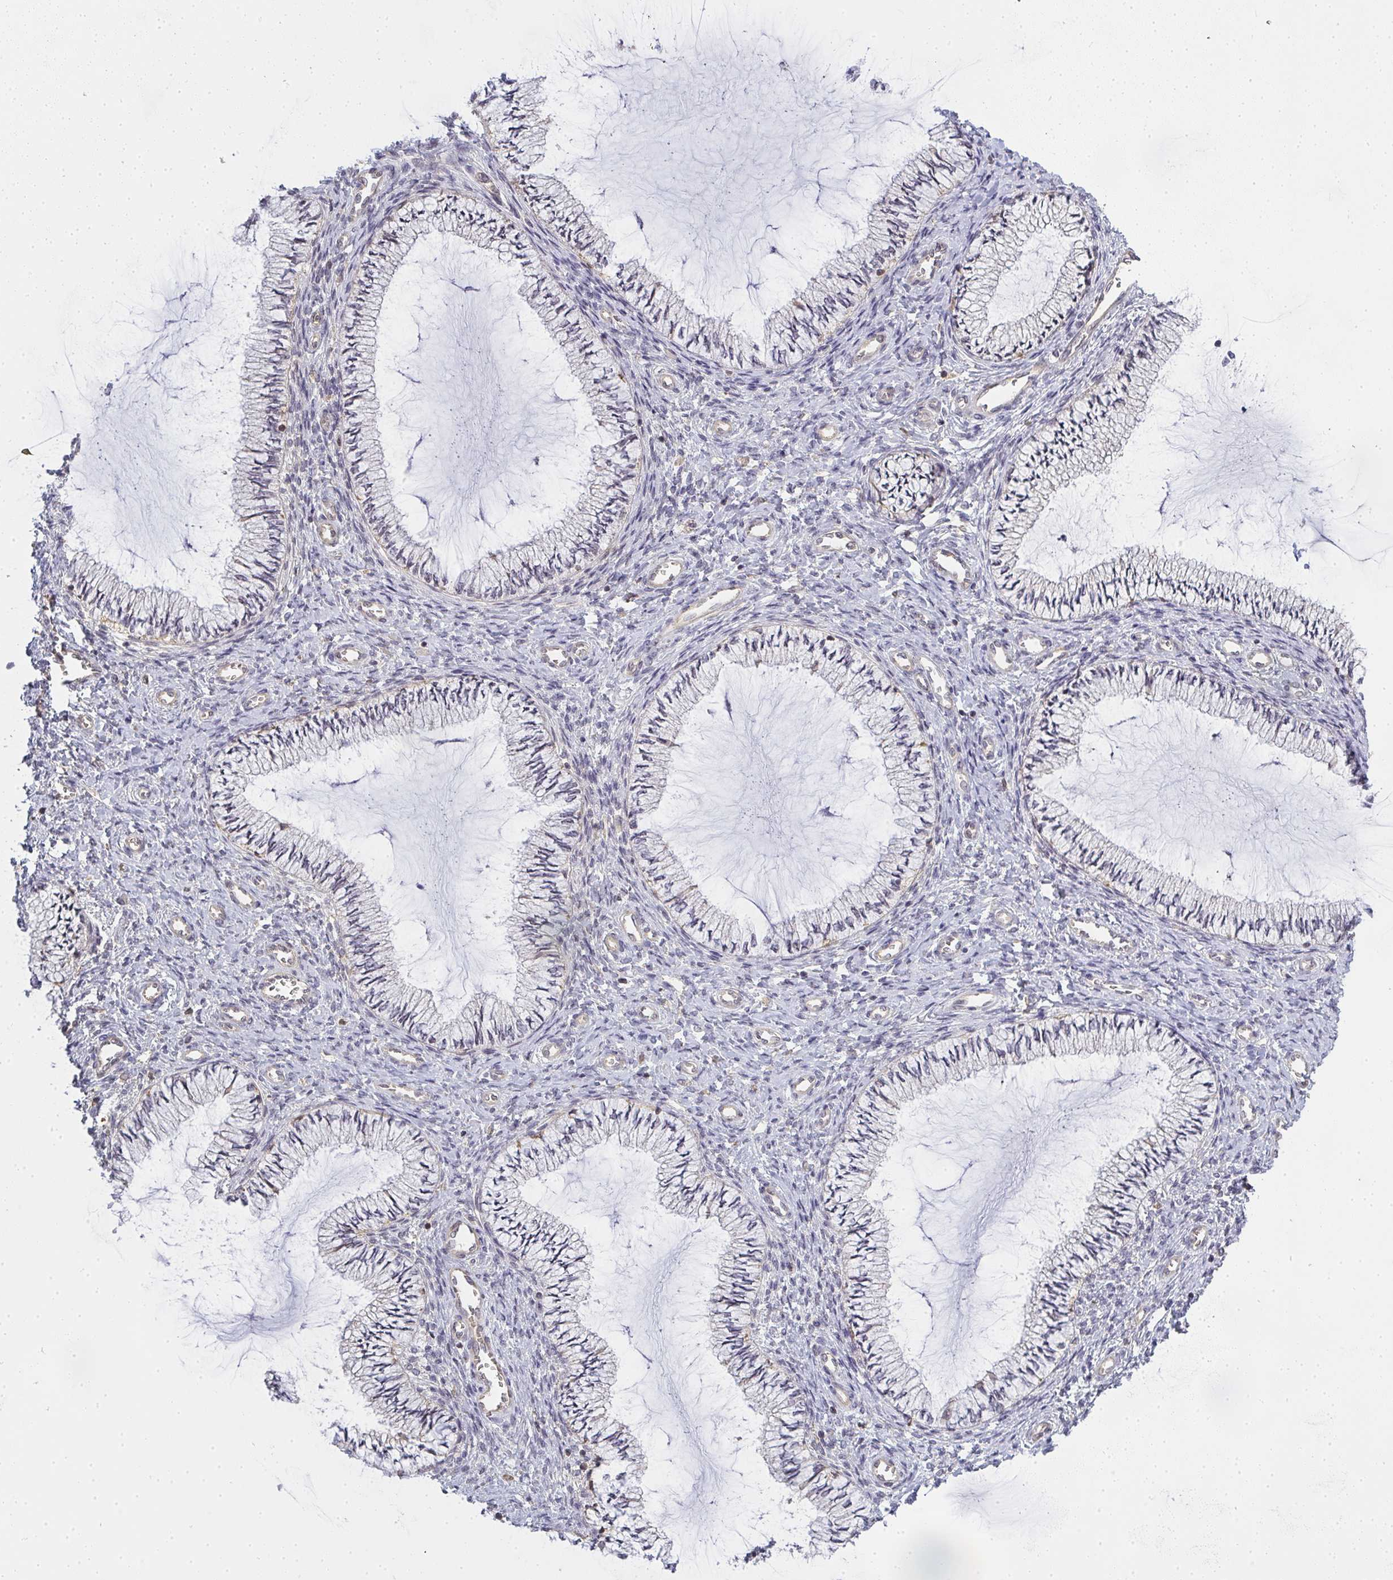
{"staining": {"intensity": "weak", "quantity": "<25%", "location": "cytoplasmic/membranous"}, "tissue": "cervix", "cell_type": "Glandular cells", "image_type": "normal", "snomed": [{"axis": "morphology", "description": "Normal tissue, NOS"}, {"axis": "topography", "description": "Cervix"}], "caption": "This is a photomicrograph of IHC staining of unremarkable cervix, which shows no expression in glandular cells. (DAB (3,3'-diaminobenzidine) immunohistochemistry, high magnification).", "gene": "GSDMB", "patient": {"sex": "female", "age": 24}}